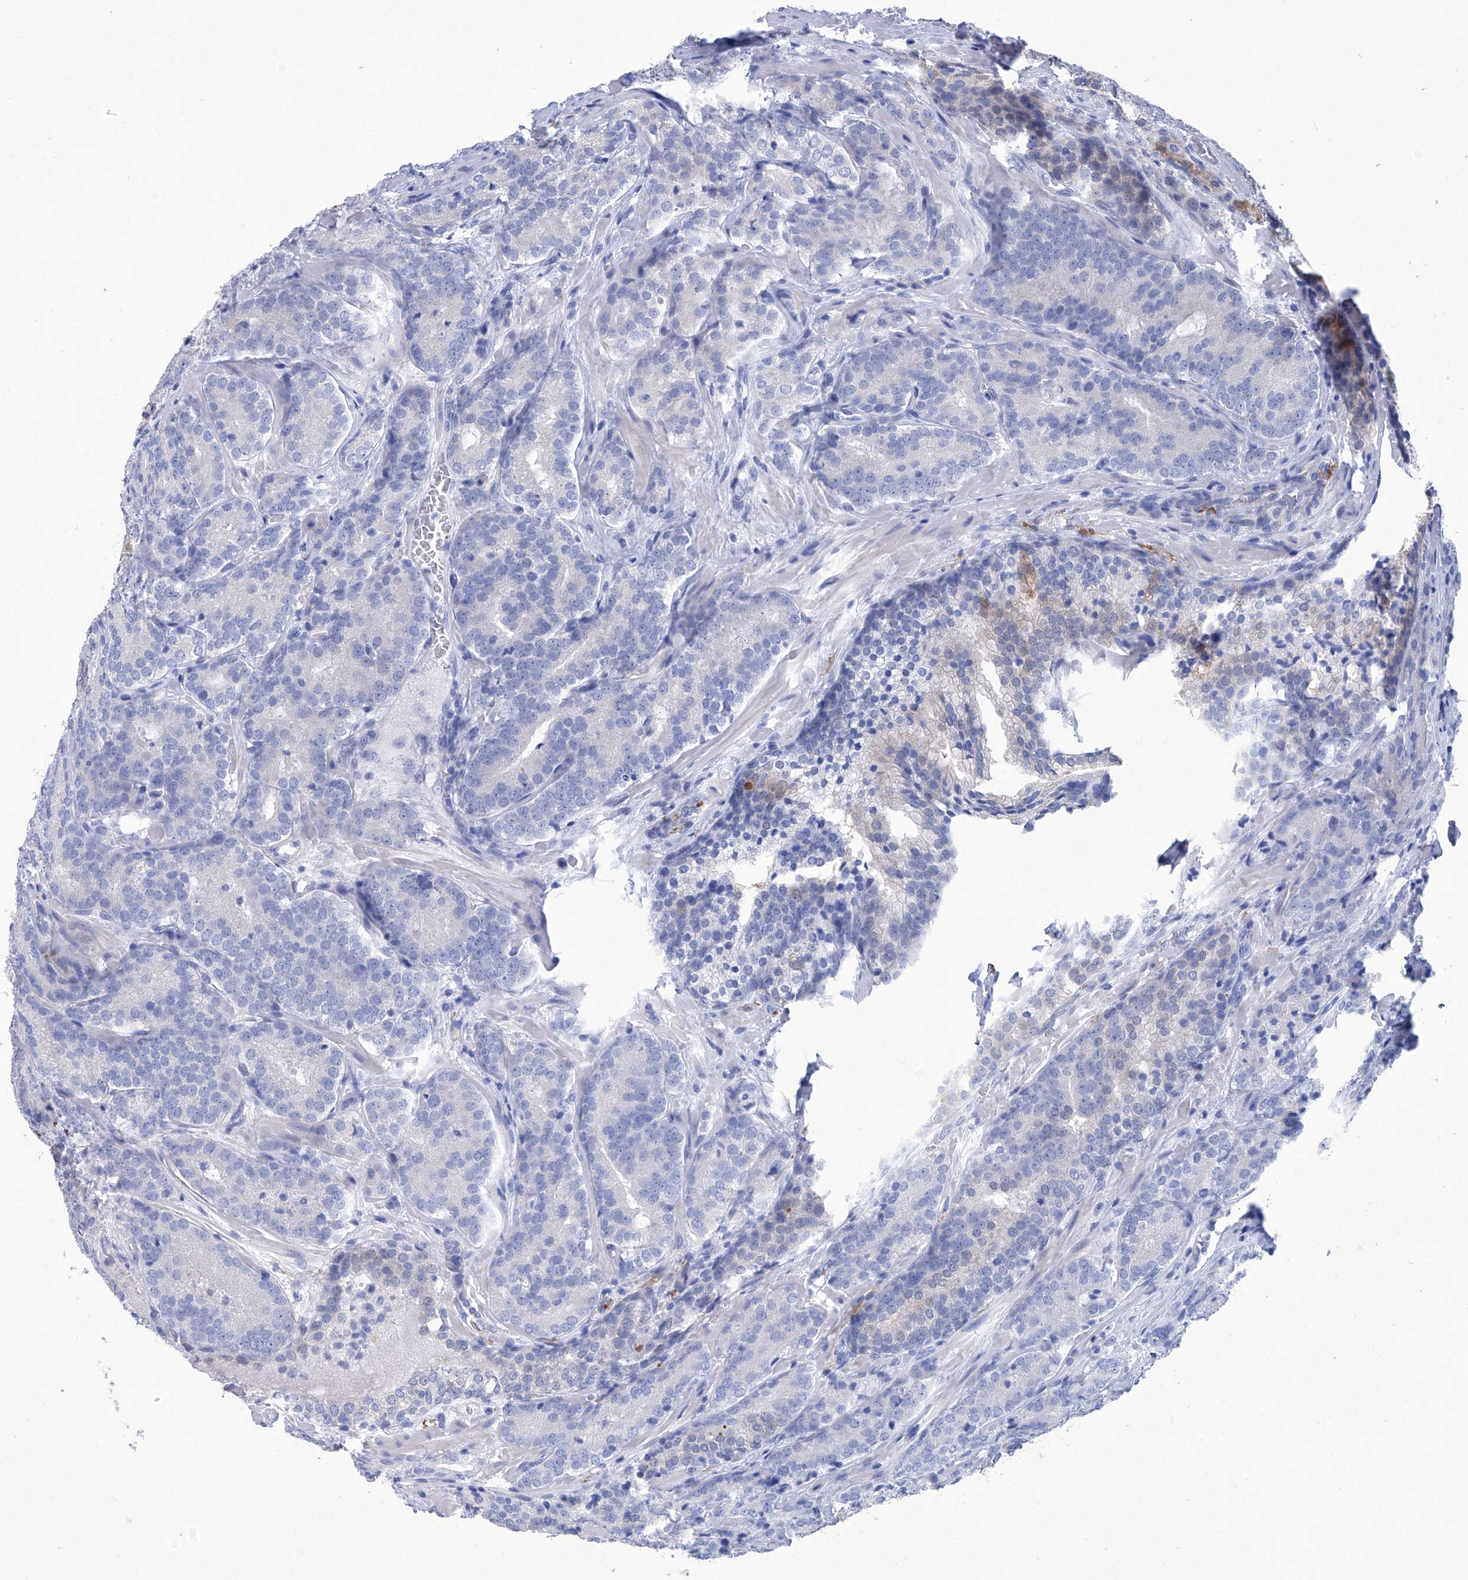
{"staining": {"intensity": "weak", "quantity": "<25%", "location": "cytoplasmic/membranous"}, "tissue": "prostate cancer", "cell_type": "Tumor cells", "image_type": "cancer", "snomed": [{"axis": "morphology", "description": "Adenocarcinoma, High grade"}, {"axis": "topography", "description": "Prostate"}], "caption": "Protein analysis of prostate cancer (adenocarcinoma (high-grade)) reveals no significant positivity in tumor cells.", "gene": "SMS", "patient": {"sex": "male", "age": 57}}